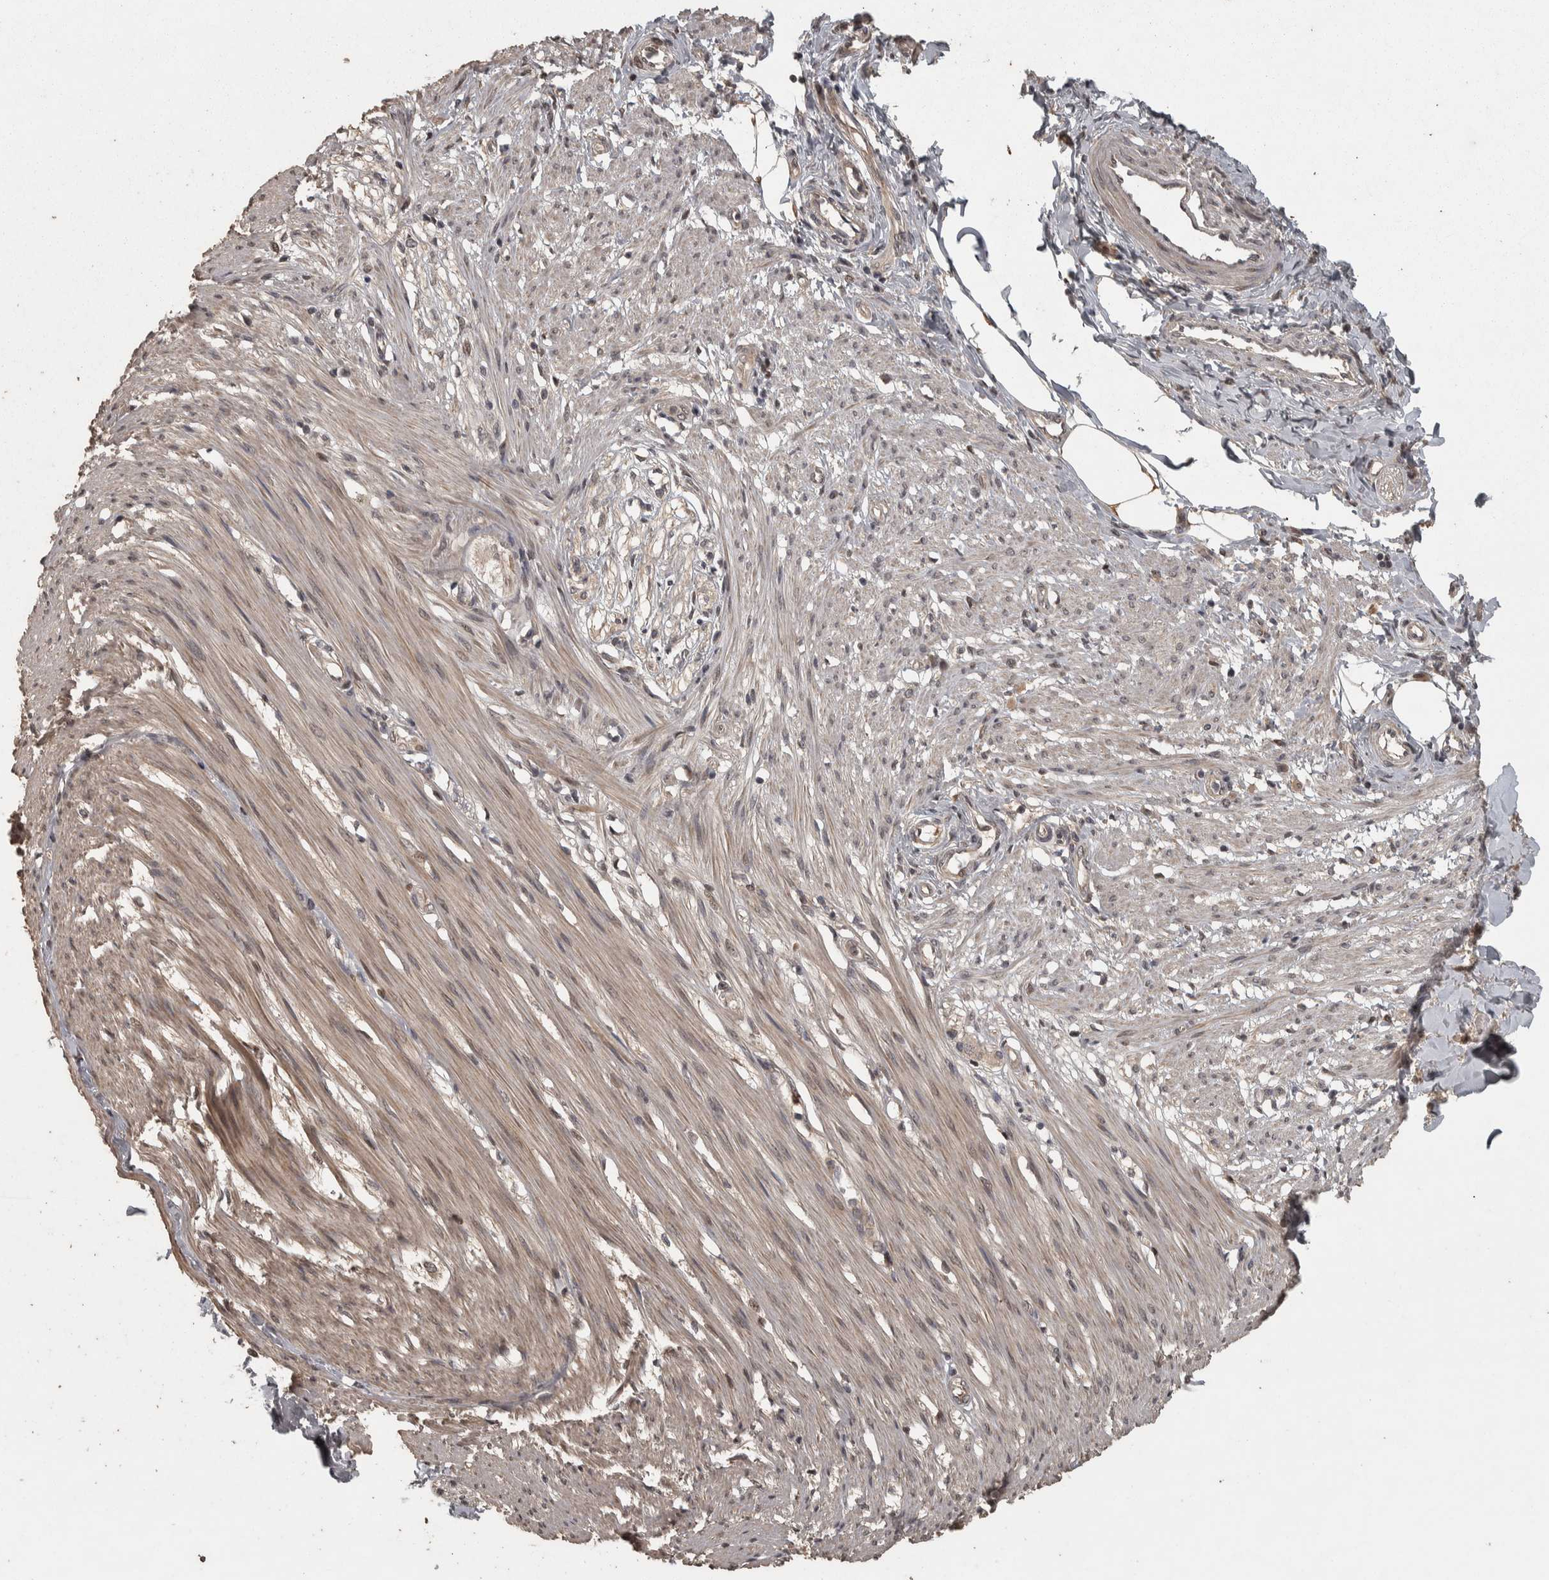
{"staining": {"intensity": "moderate", "quantity": "25%-75%", "location": "cytoplasmic/membranous"}, "tissue": "smooth muscle", "cell_type": "Smooth muscle cells", "image_type": "normal", "snomed": [{"axis": "morphology", "description": "Normal tissue, NOS"}, {"axis": "morphology", "description": "Adenocarcinoma, NOS"}, {"axis": "topography", "description": "Smooth muscle"}, {"axis": "topography", "description": "Colon"}], "caption": "Immunohistochemistry (IHC) (DAB) staining of normal smooth muscle reveals moderate cytoplasmic/membranous protein staining in about 25%-75% of smooth muscle cells.", "gene": "ACO1", "patient": {"sex": "male", "age": 14}}